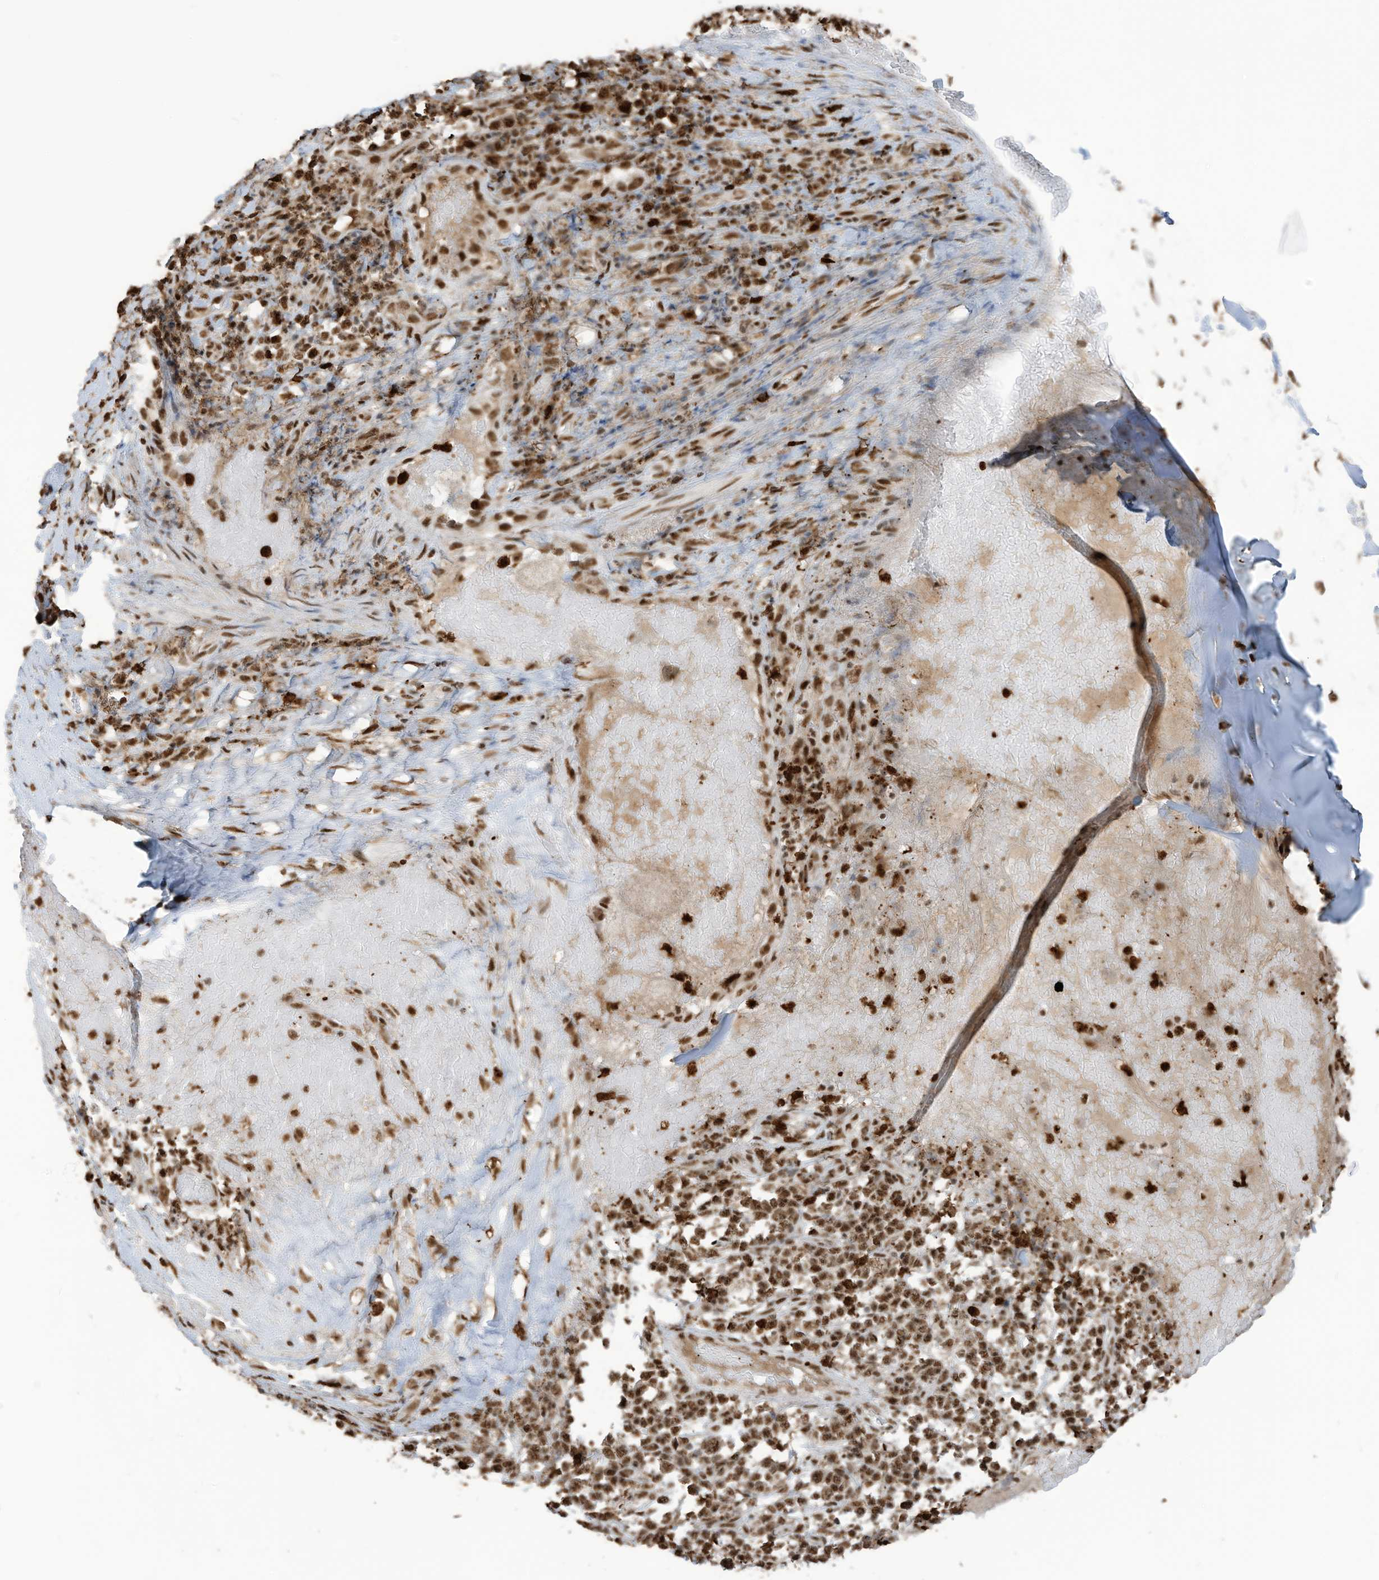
{"staining": {"intensity": "strong", "quantity": ">75%", "location": "nuclear"}, "tissue": "adipose tissue", "cell_type": "Adipocytes", "image_type": "normal", "snomed": [{"axis": "morphology", "description": "Normal tissue, NOS"}, {"axis": "morphology", "description": "Basal cell carcinoma"}, {"axis": "topography", "description": "Cartilage tissue"}, {"axis": "topography", "description": "Nasopharynx"}, {"axis": "topography", "description": "Oral tissue"}], "caption": "Immunohistochemical staining of unremarkable human adipose tissue exhibits >75% levels of strong nuclear protein positivity in about >75% of adipocytes.", "gene": "LBH", "patient": {"sex": "female", "age": 77}}